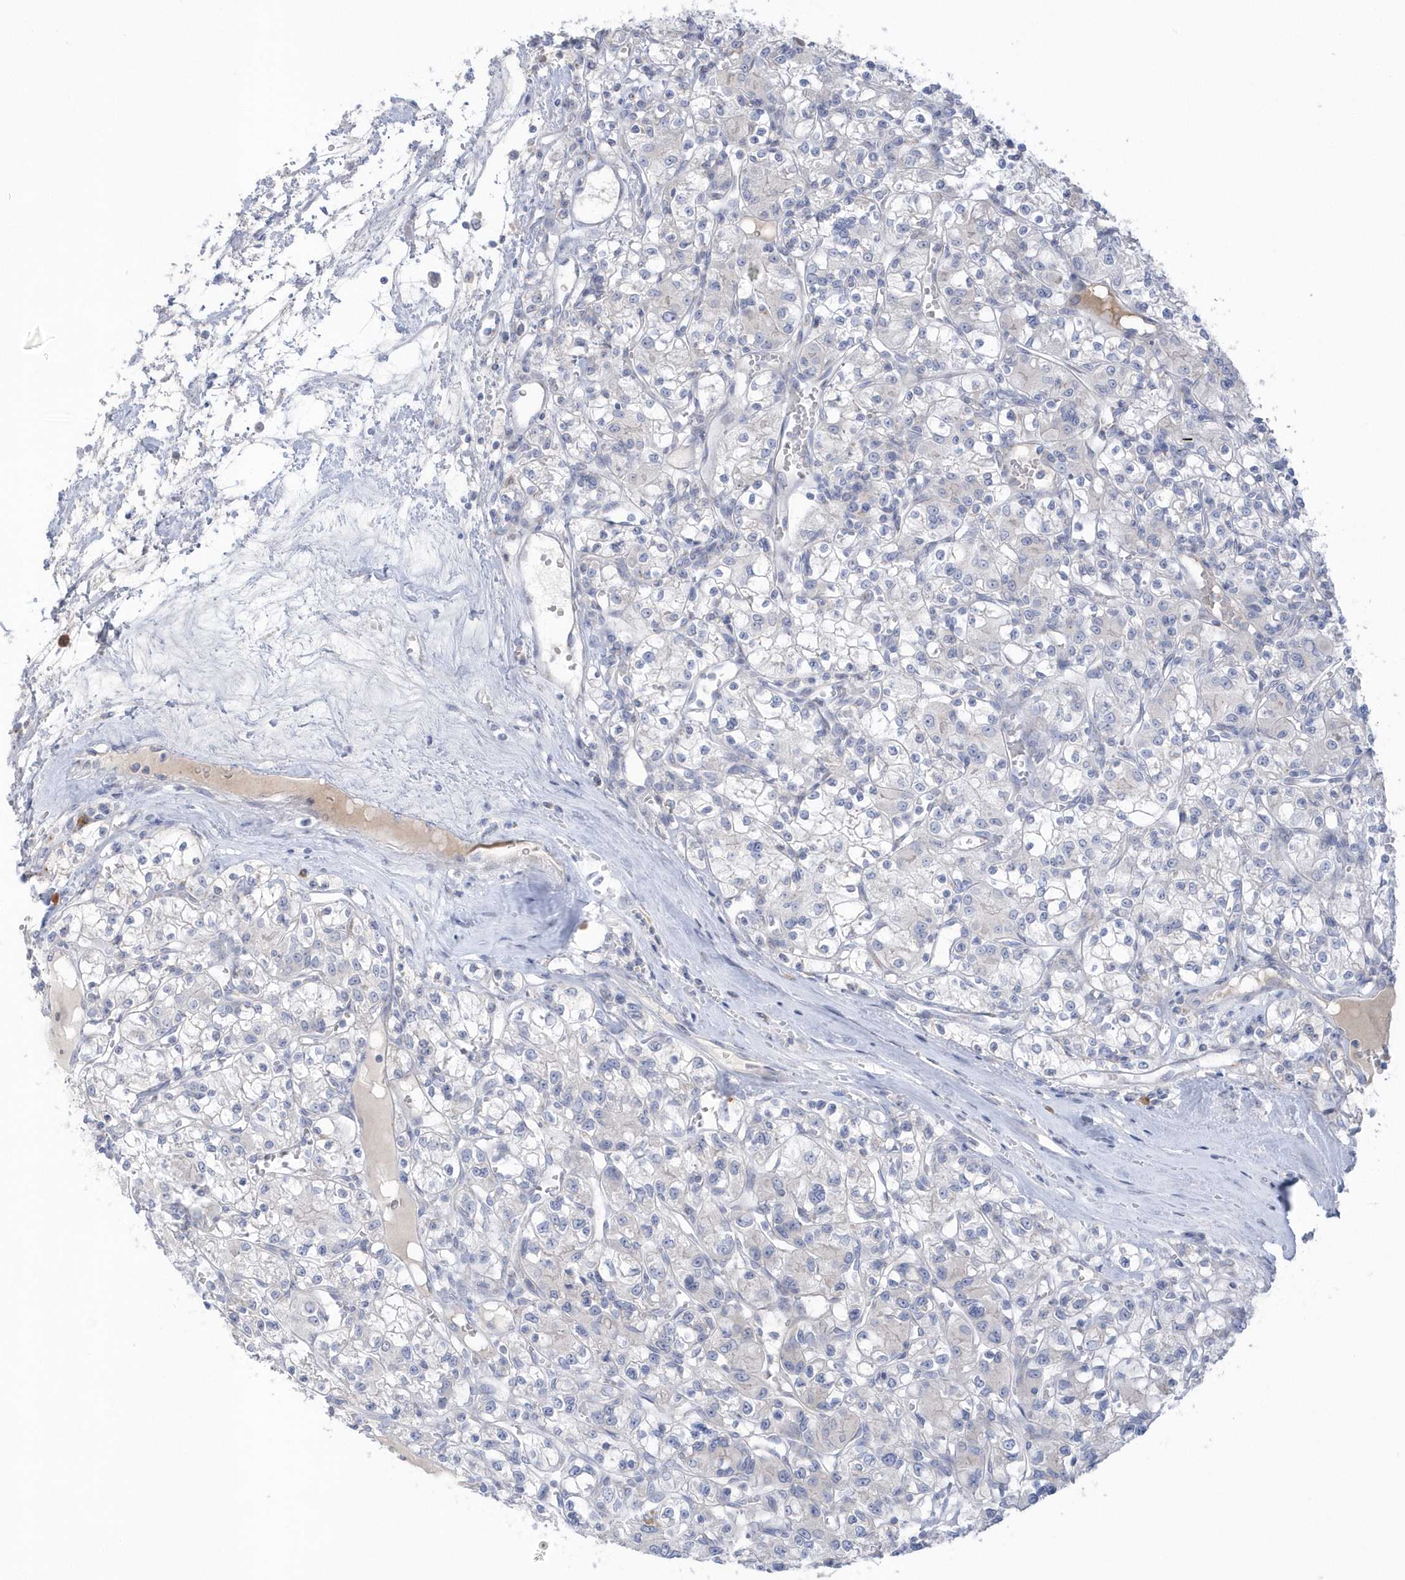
{"staining": {"intensity": "negative", "quantity": "none", "location": "none"}, "tissue": "renal cancer", "cell_type": "Tumor cells", "image_type": "cancer", "snomed": [{"axis": "morphology", "description": "Adenocarcinoma, NOS"}, {"axis": "topography", "description": "Kidney"}], "caption": "Tumor cells show no significant protein positivity in adenocarcinoma (renal).", "gene": "SEMA3D", "patient": {"sex": "female", "age": 59}}